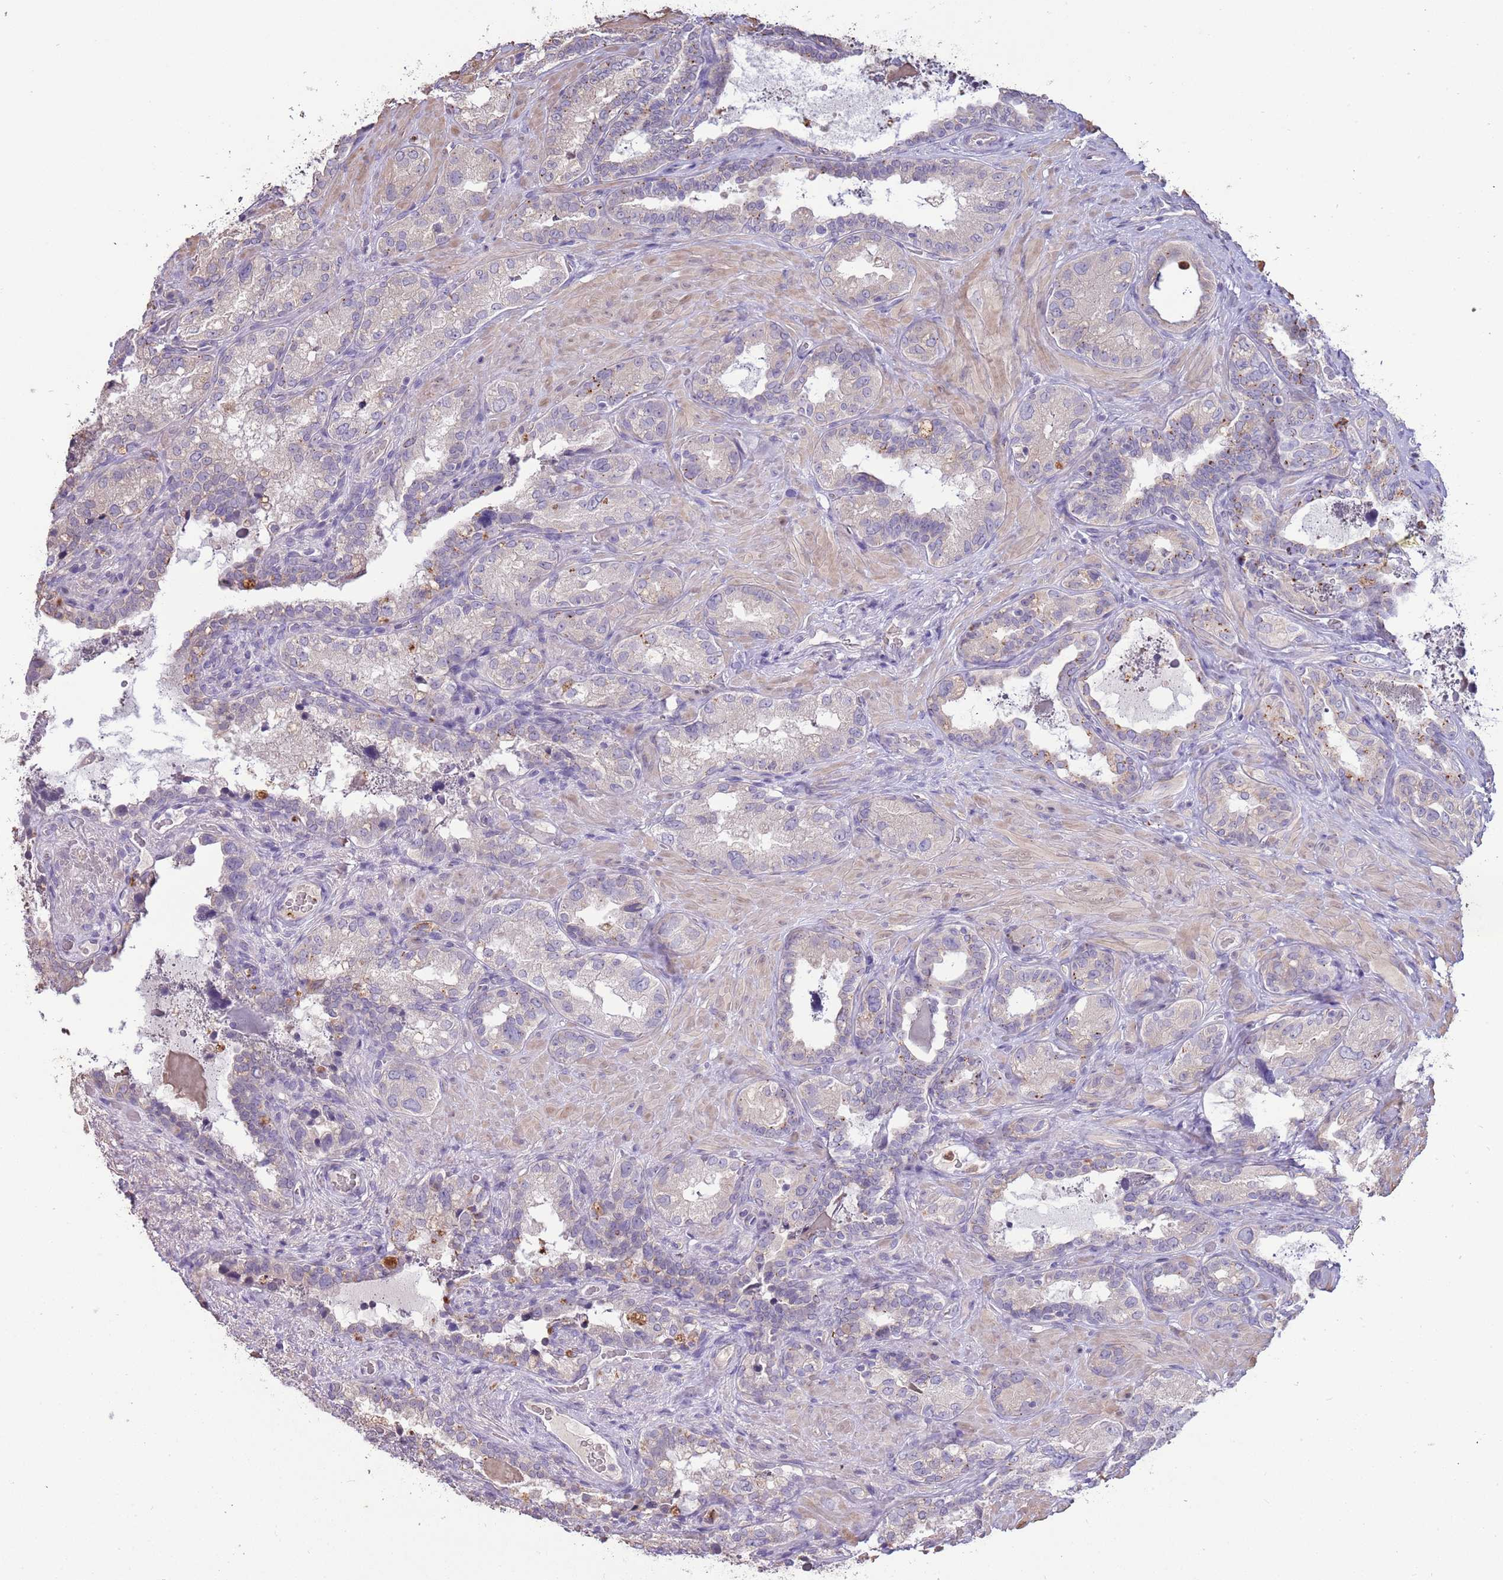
{"staining": {"intensity": "negative", "quantity": "none", "location": "none"}, "tissue": "seminal vesicle", "cell_type": "Glandular cells", "image_type": "normal", "snomed": [{"axis": "morphology", "description": "Normal tissue, NOS"}, {"axis": "topography", "description": "Seminal veicle"}, {"axis": "topography", "description": "Peripheral nerve tissue"}], "caption": "High power microscopy micrograph of an immunohistochemistry (IHC) image of normal seminal vesicle, revealing no significant positivity in glandular cells.", "gene": "P2RY13", "patient": {"sex": "male", "age": 67}}